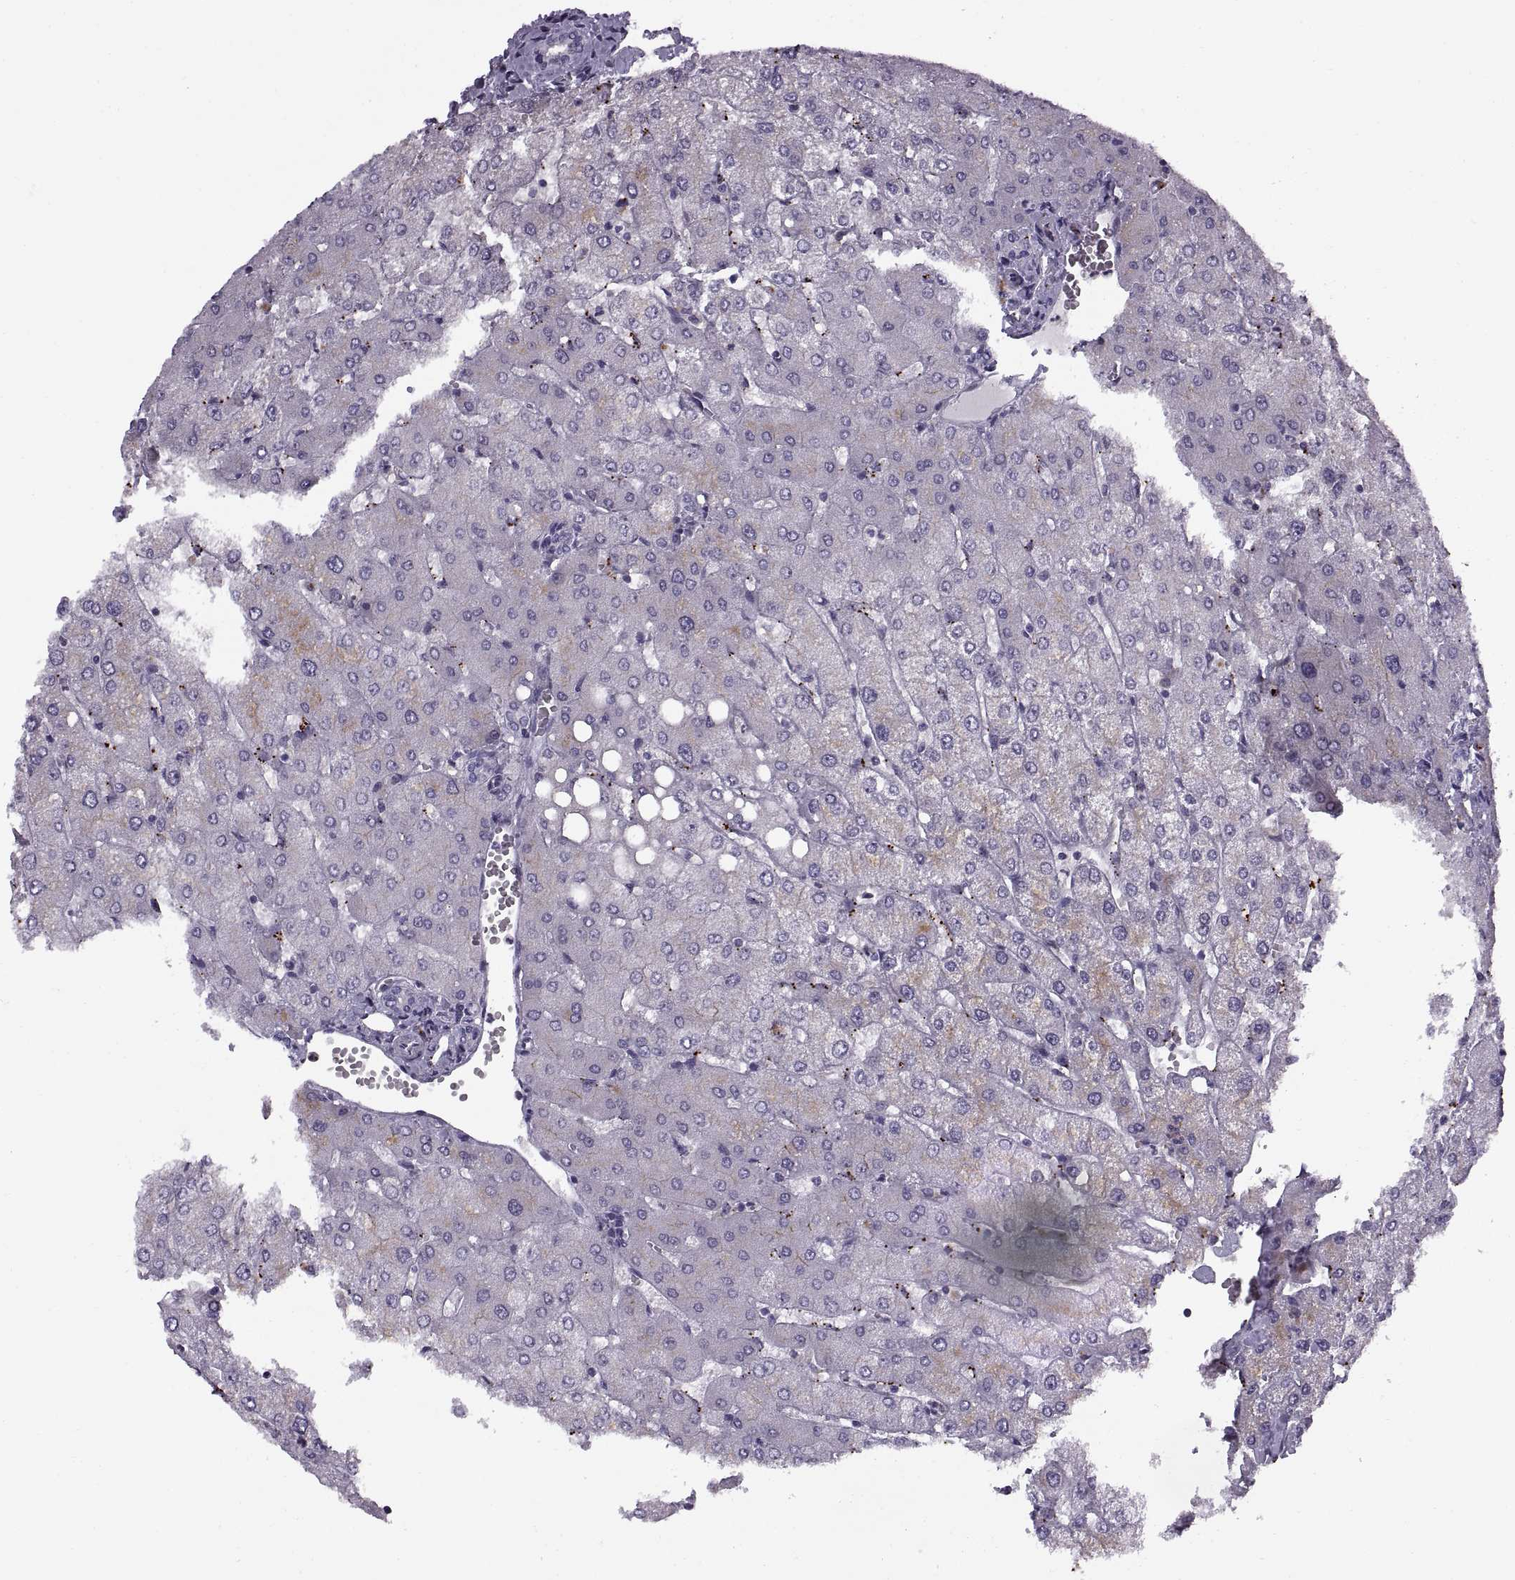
{"staining": {"intensity": "negative", "quantity": "none", "location": "none"}, "tissue": "liver", "cell_type": "Cholangiocytes", "image_type": "normal", "snomed": [{"axis": "morphology", "description": "Normal tissue, NOS"}, {"axis": "topography", "description": "Liver"}], "caption": "DAB (3,3'-diaminobenzidine) immunohistochemical staining of normal human liver demonstrates no significant expression in cholangiocytes. (Brightfield microscopy of DAB immunohistochemistry (IHC) at high magnification).", "gene": "CALCR", "patient": {"sex": "female", "age": 54}}